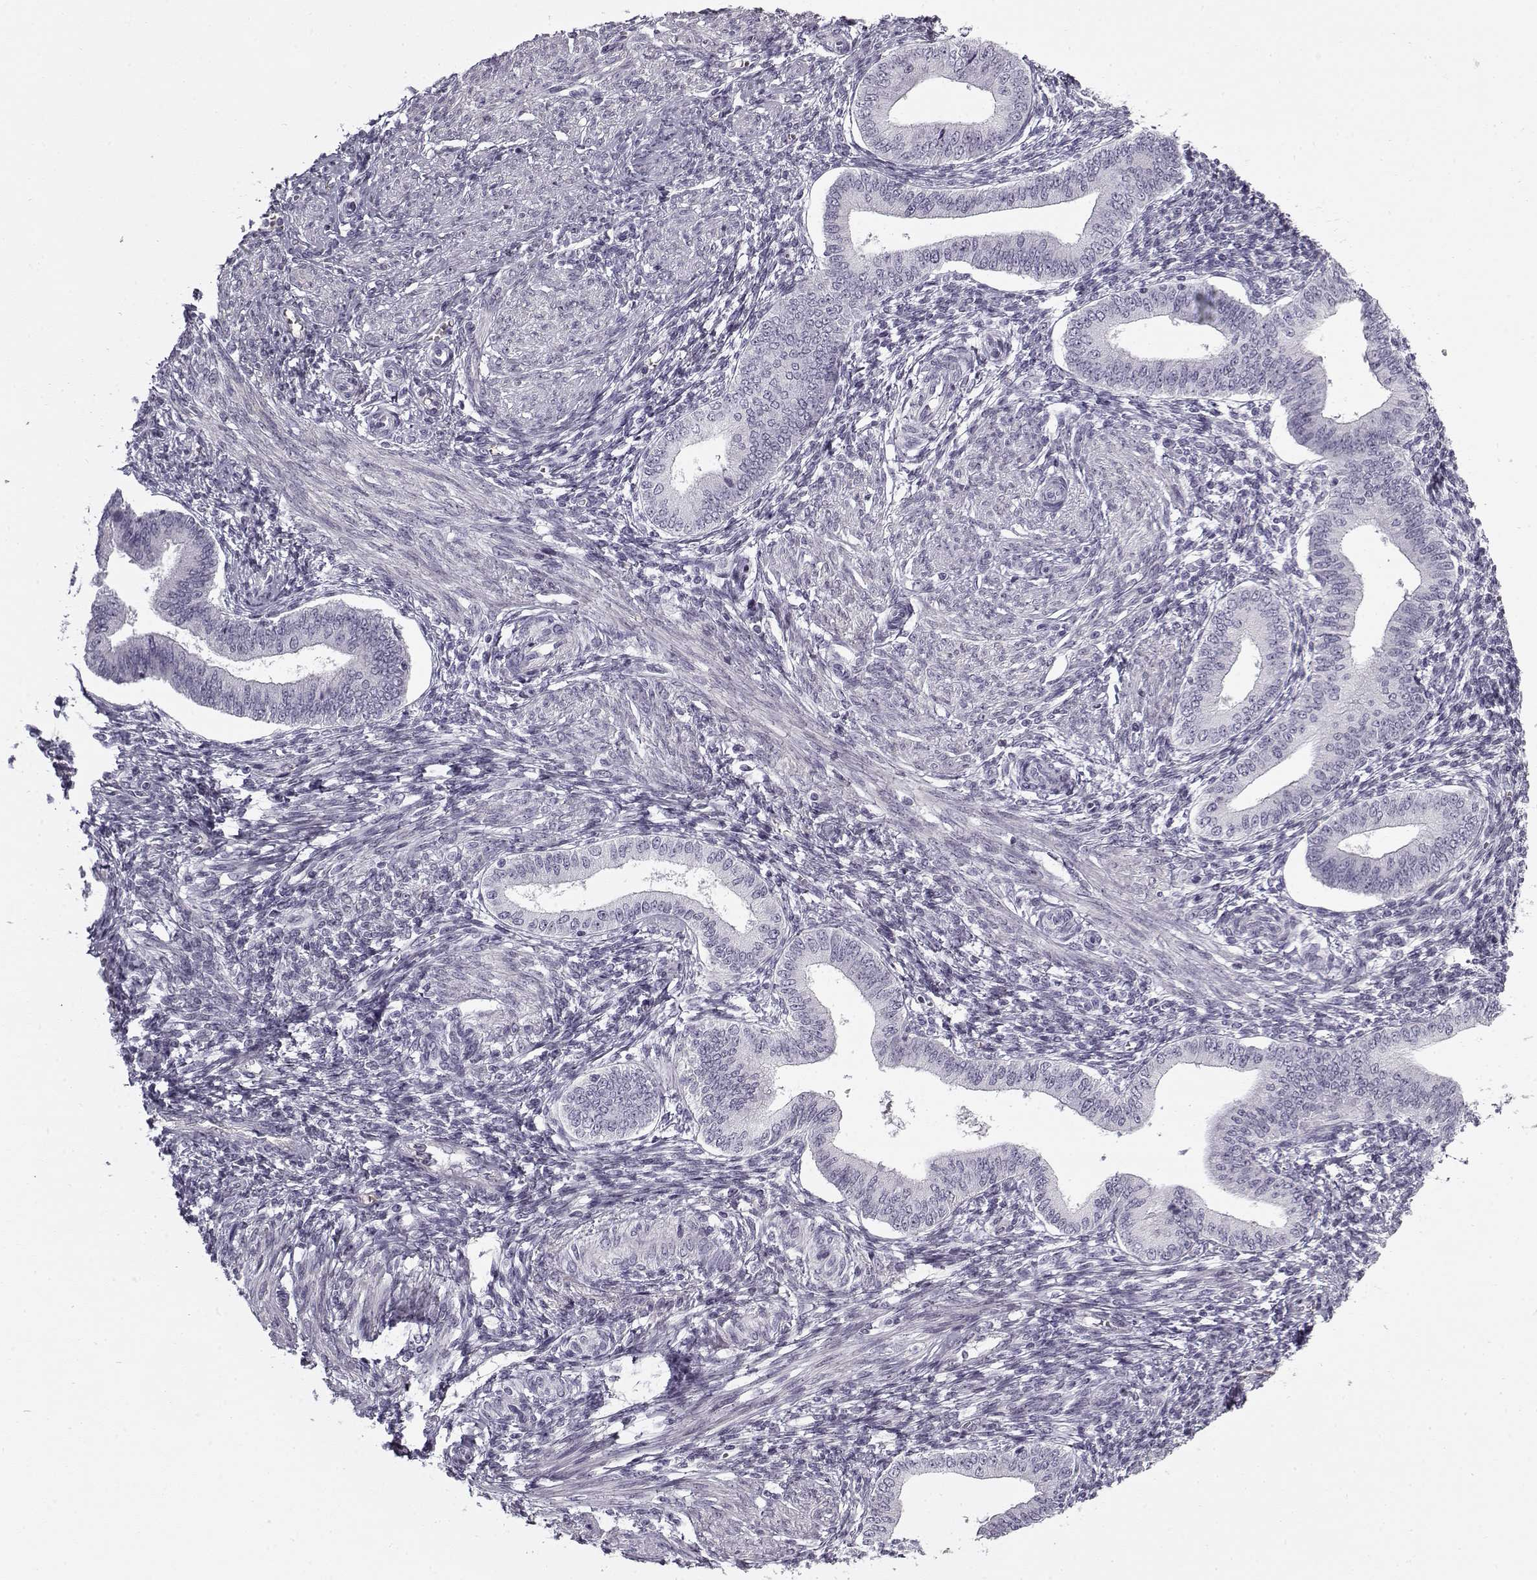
{"staining": {"intensity": "negative", "quantity": "none", "location": "none"}, "tissue": "endometrium", "cell_type": "Cells in endometrial stroma", "image_type": "normal", "snomed": [{"axis": "morphology", "description": "Normal tissue, NOS"}, {"axis": "topography", "description": "Endometrium"}], "caption": "Immunohistochemical staining of benign endometrium displays no significant expression in cells in endometrial stroma.", "gene": "SNCA", "patient": {"sex": "female", "age": 42}}